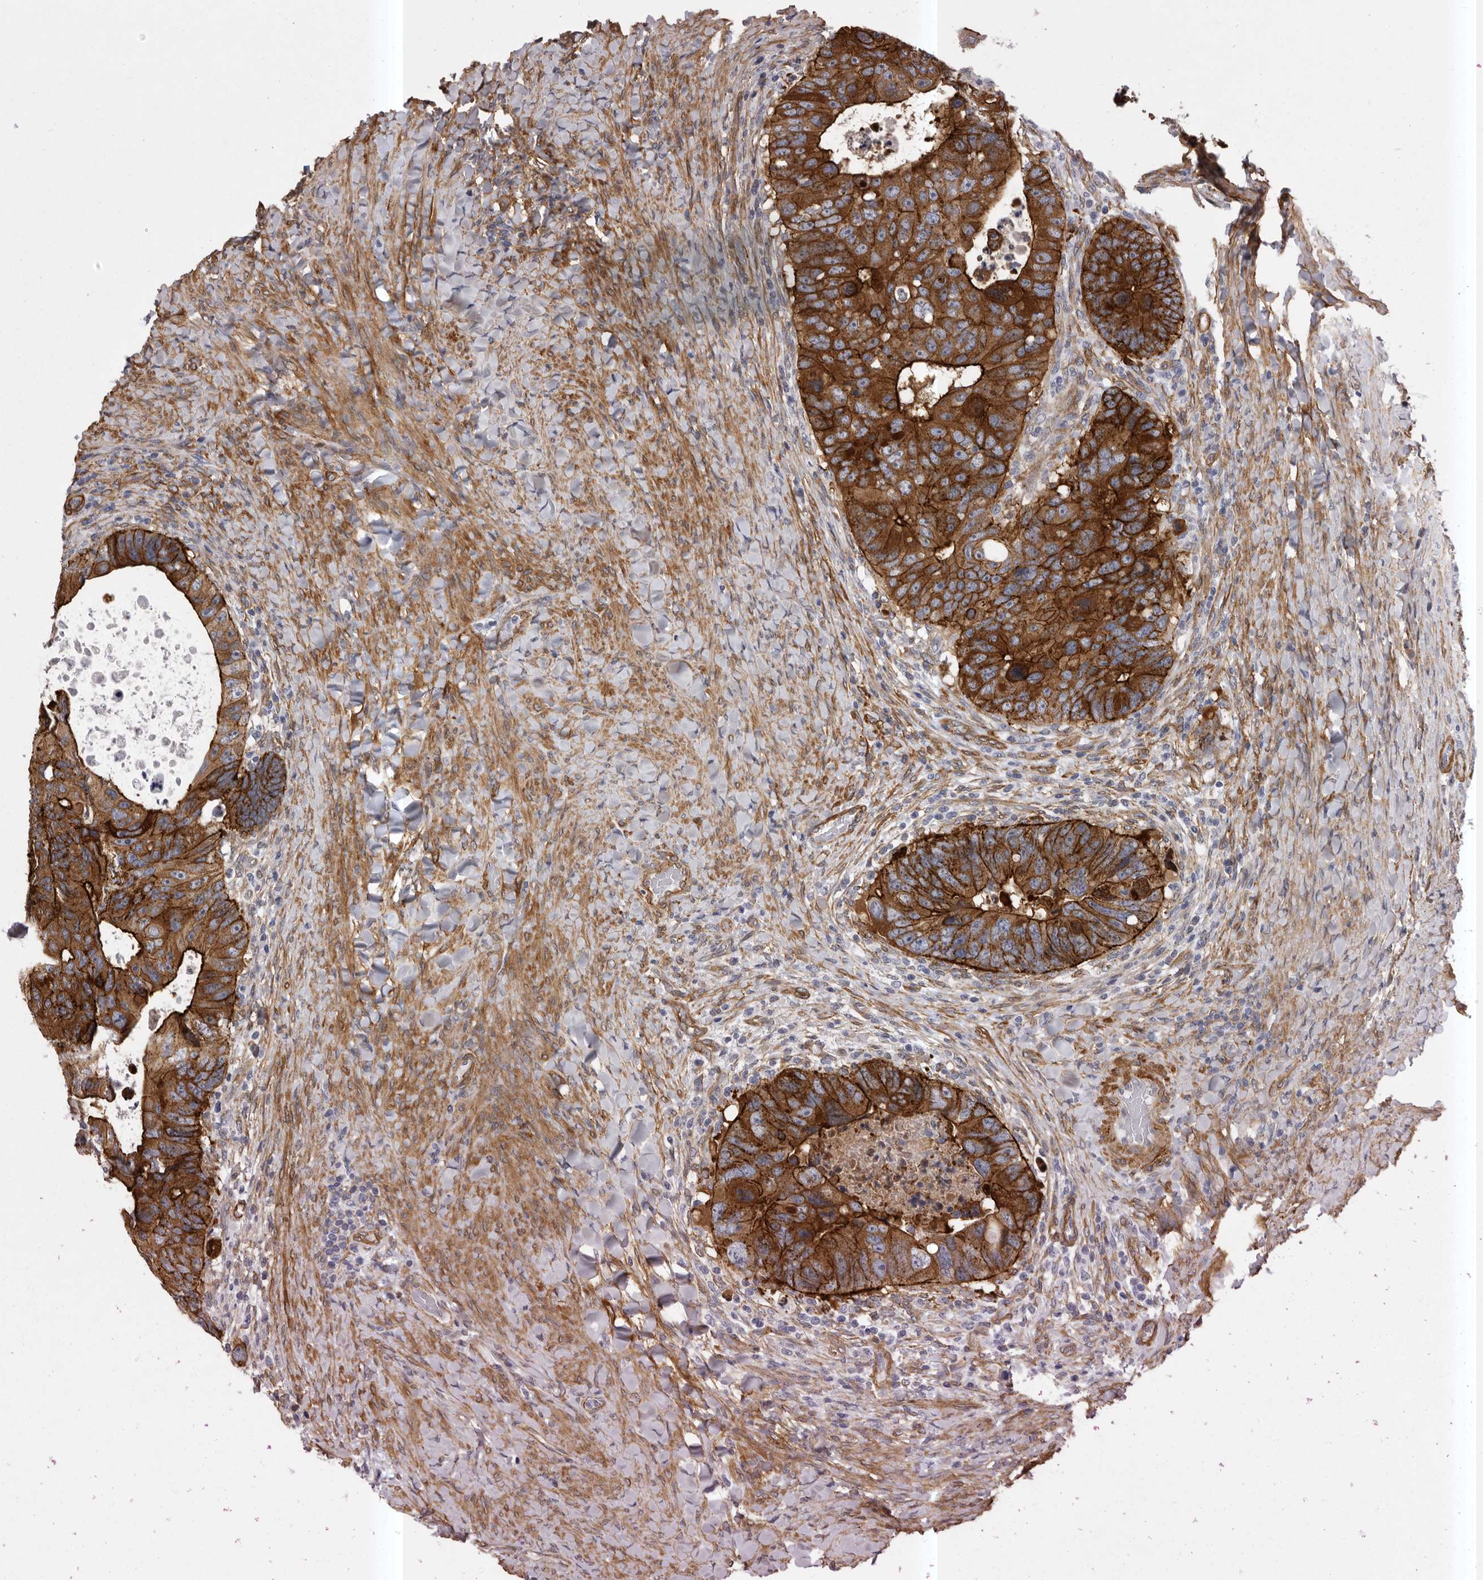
{"staining": {"intensity": "strong", "quantity": ">75%", "location": "cytoplasmic/membranous"}, "tissue": "colorectal cancer", "cell_type": "Tumor cells", "image_type": "cancer", "snomed": [{"axis": "morphology", "description": "Adenocarcinoma, NOS"}, {"axis": "topography", "description": "Rectum"}], "caption": "A high-resolution image shows IHC staining of colorectal adenocarcinoma, which reveals strong cytoplasmic/membranous expression in approximately >75% of tumor cells.", "gene": "ENAH", "patient": {"sex": "male", "age": 59}}